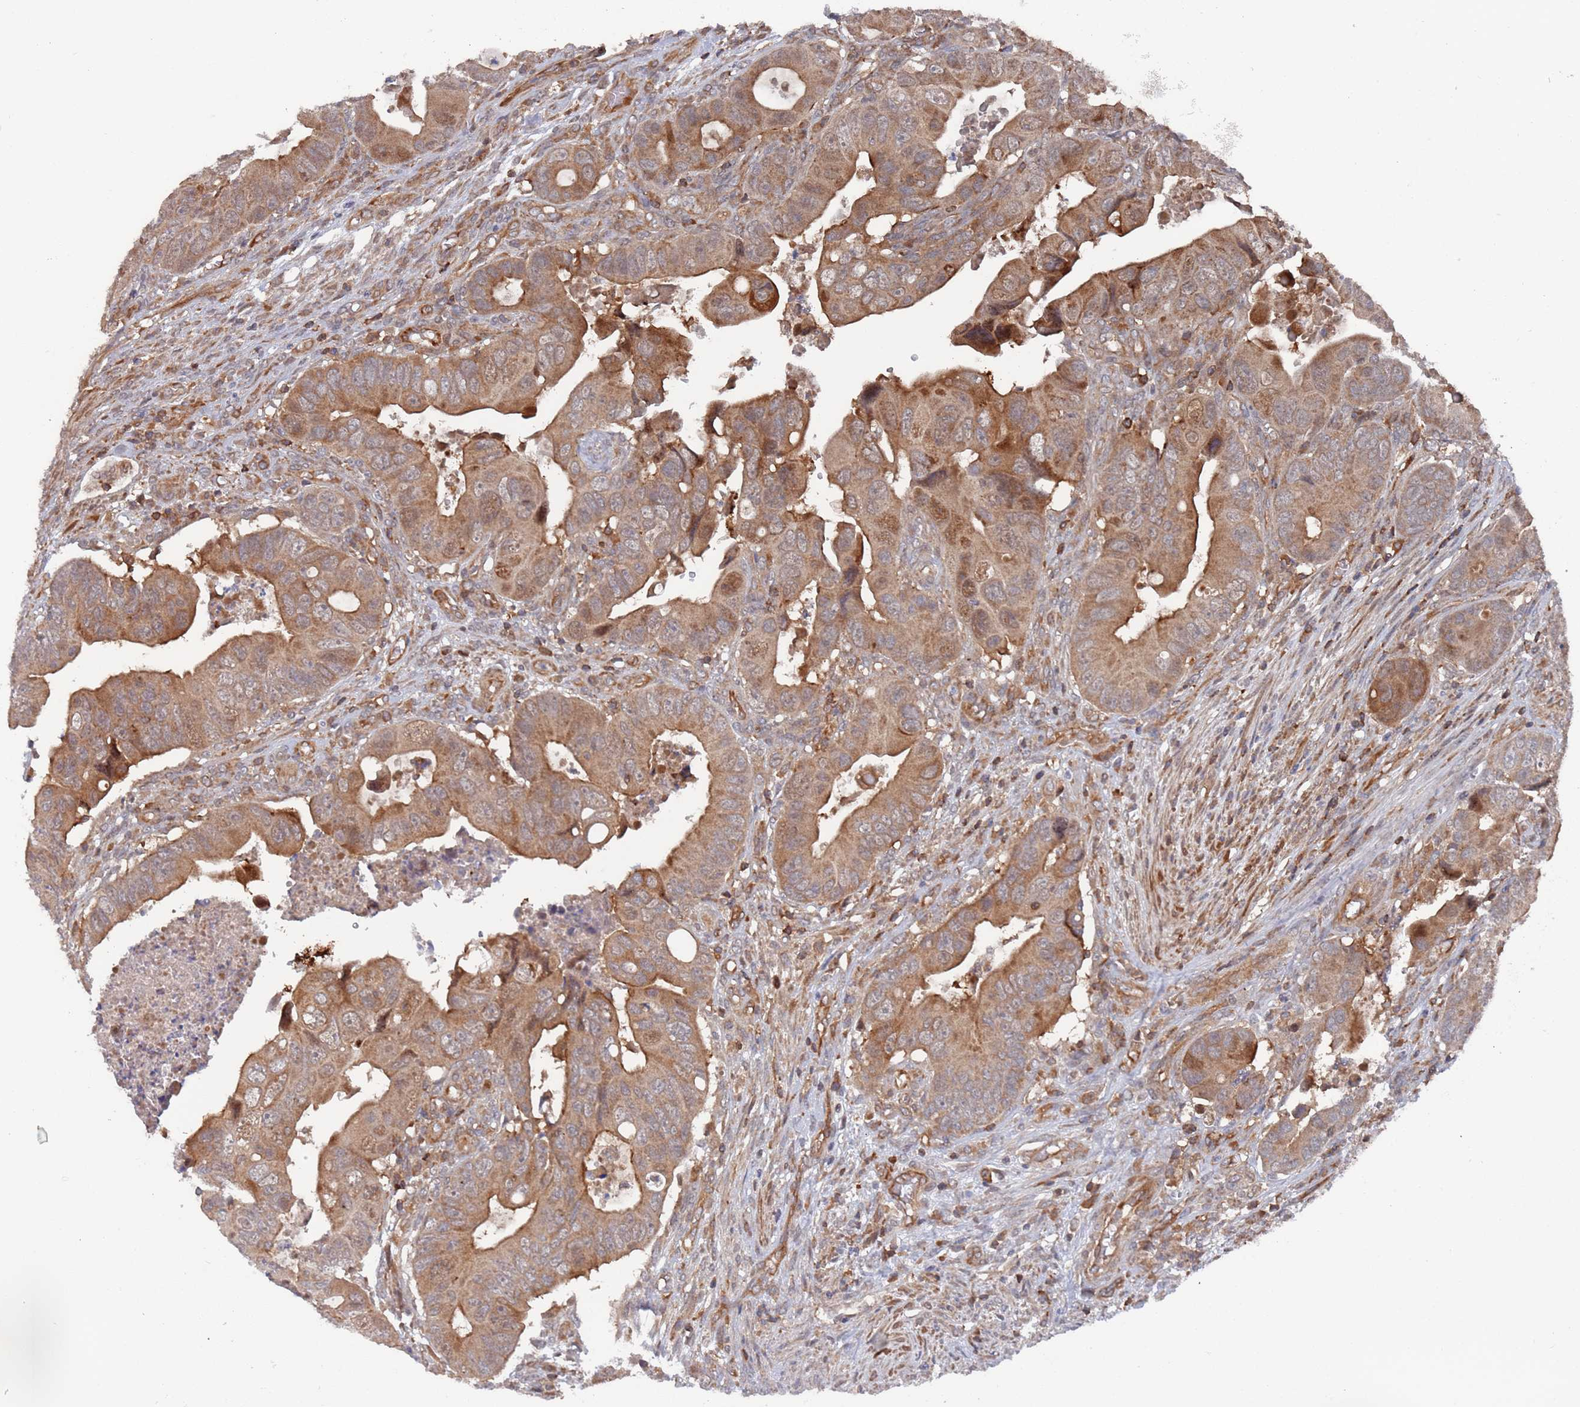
{"staining": {"intensity": "moderate", "quantity": ">75%", "location": "cytoplasmic/membranous"}, "tissue": "colorectal cancer", "cell_type": "Tumor cells", "image_type": "cancer", "snomed": [{"axis": "morphology", "description": "Adenocarcinoma, NOS"}, {"axis": "topography", "description": "Rectum"}], "caption": "Tumor cells display moderate cytoplasmic/membranous positivity in approximately >75% of cells in colorectal cancer. The staining was performed using DAB, with brown indicating positive protein expression. Nuclei are stained blue with hematoxylin.", "gene": "DDX60", "patient": {"sex": "female", "age": 78}}